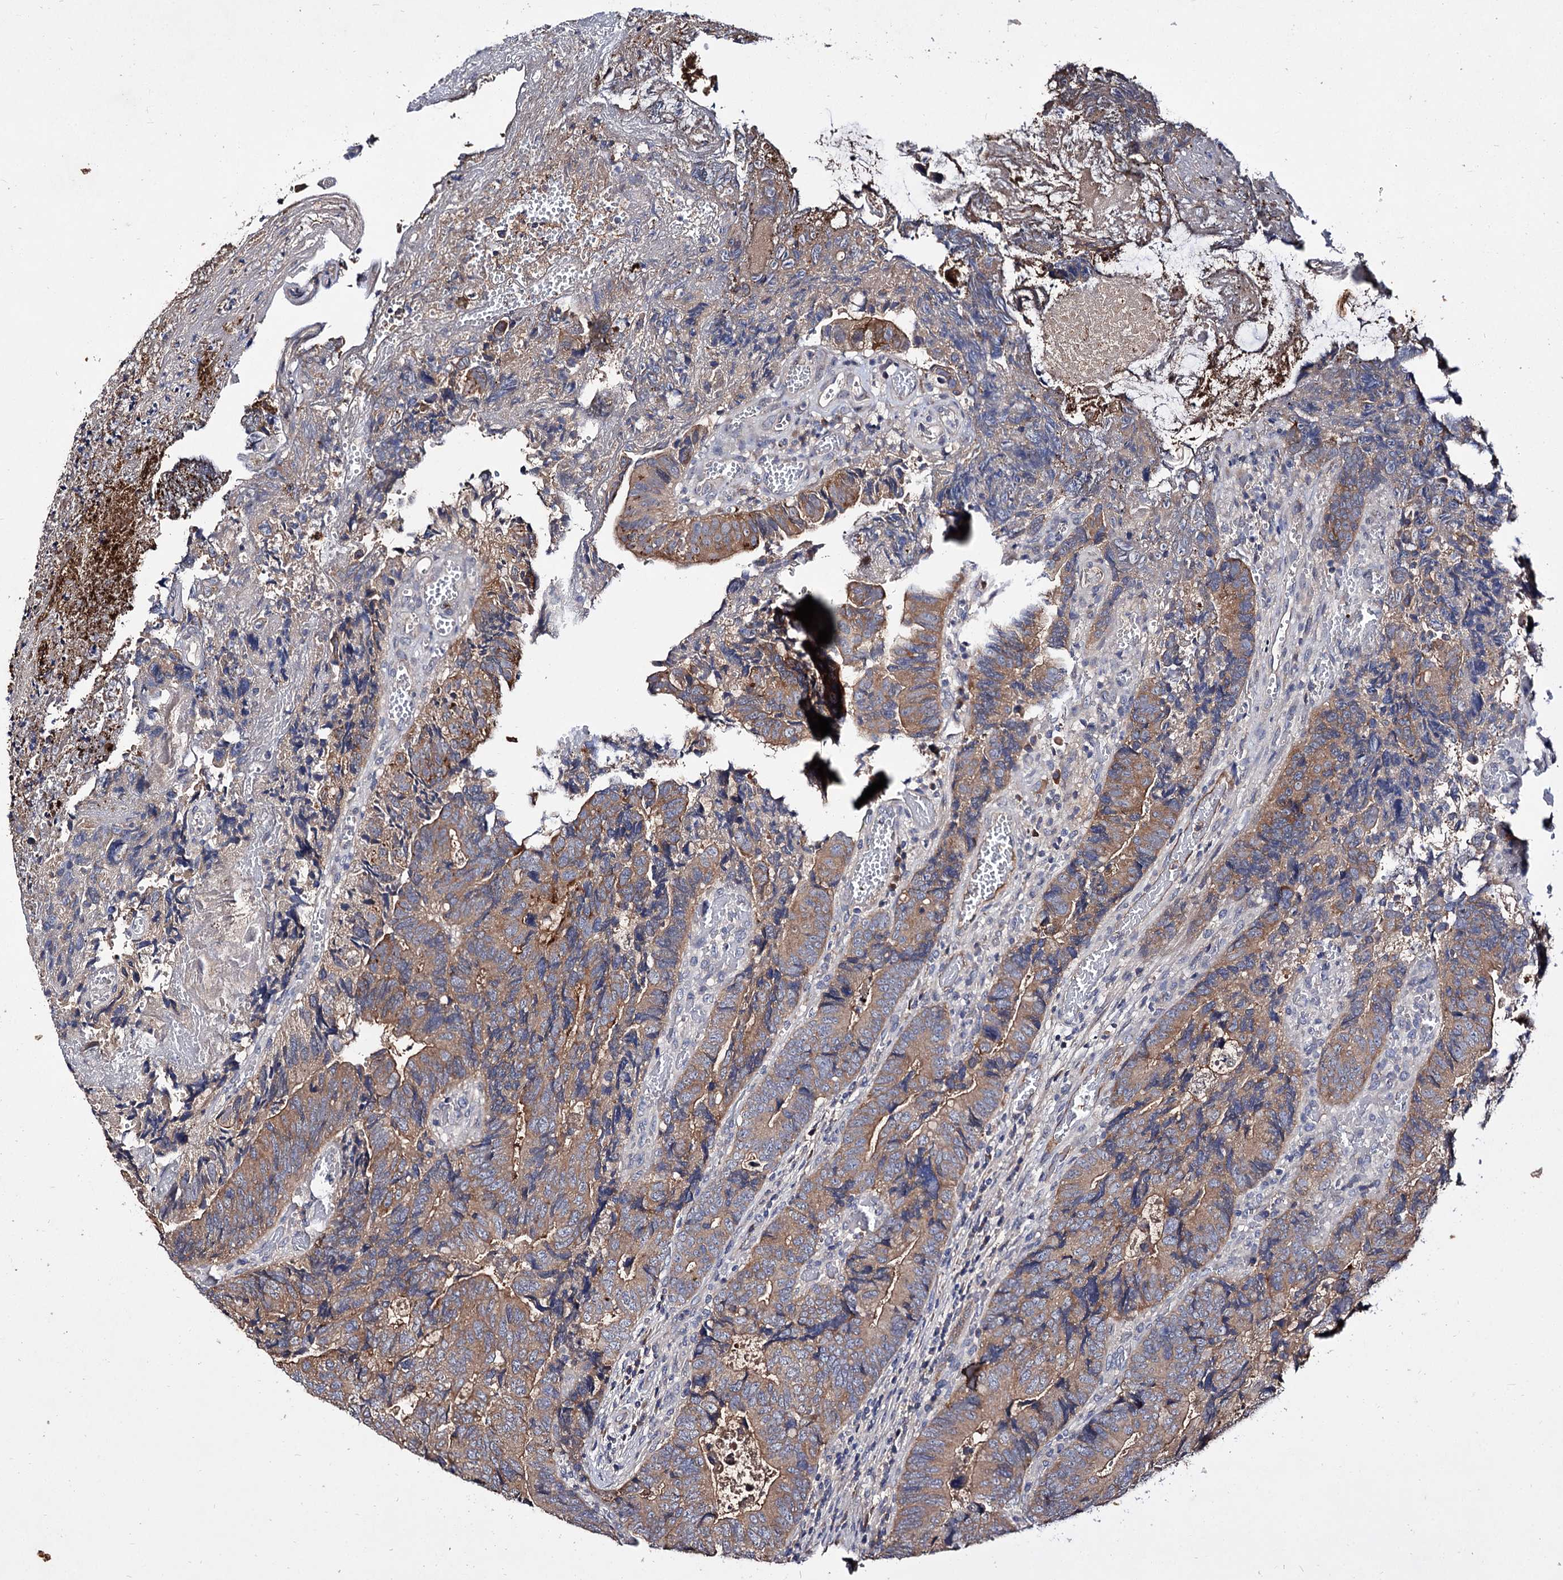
{"staining": {"intensity": "moderate", "quantity": ">75%", "location": "cytoplasmic/membranous"}, "tissue": "colorectal cancer", "cell_type": "Tumor cells", "image_type": "cancer", "snomed": [{"axis": "morphology", "description": "Adenocarcinoma, NOS"}, {"axis": "topography", "description": "Colon"}], "caption": "Colorectal adenocarcinoma stained with a protein marker reveals moderate staining in tumor cells.", "gene": "ARFIP2", "patient": {"sex": "female", "age": 67}}